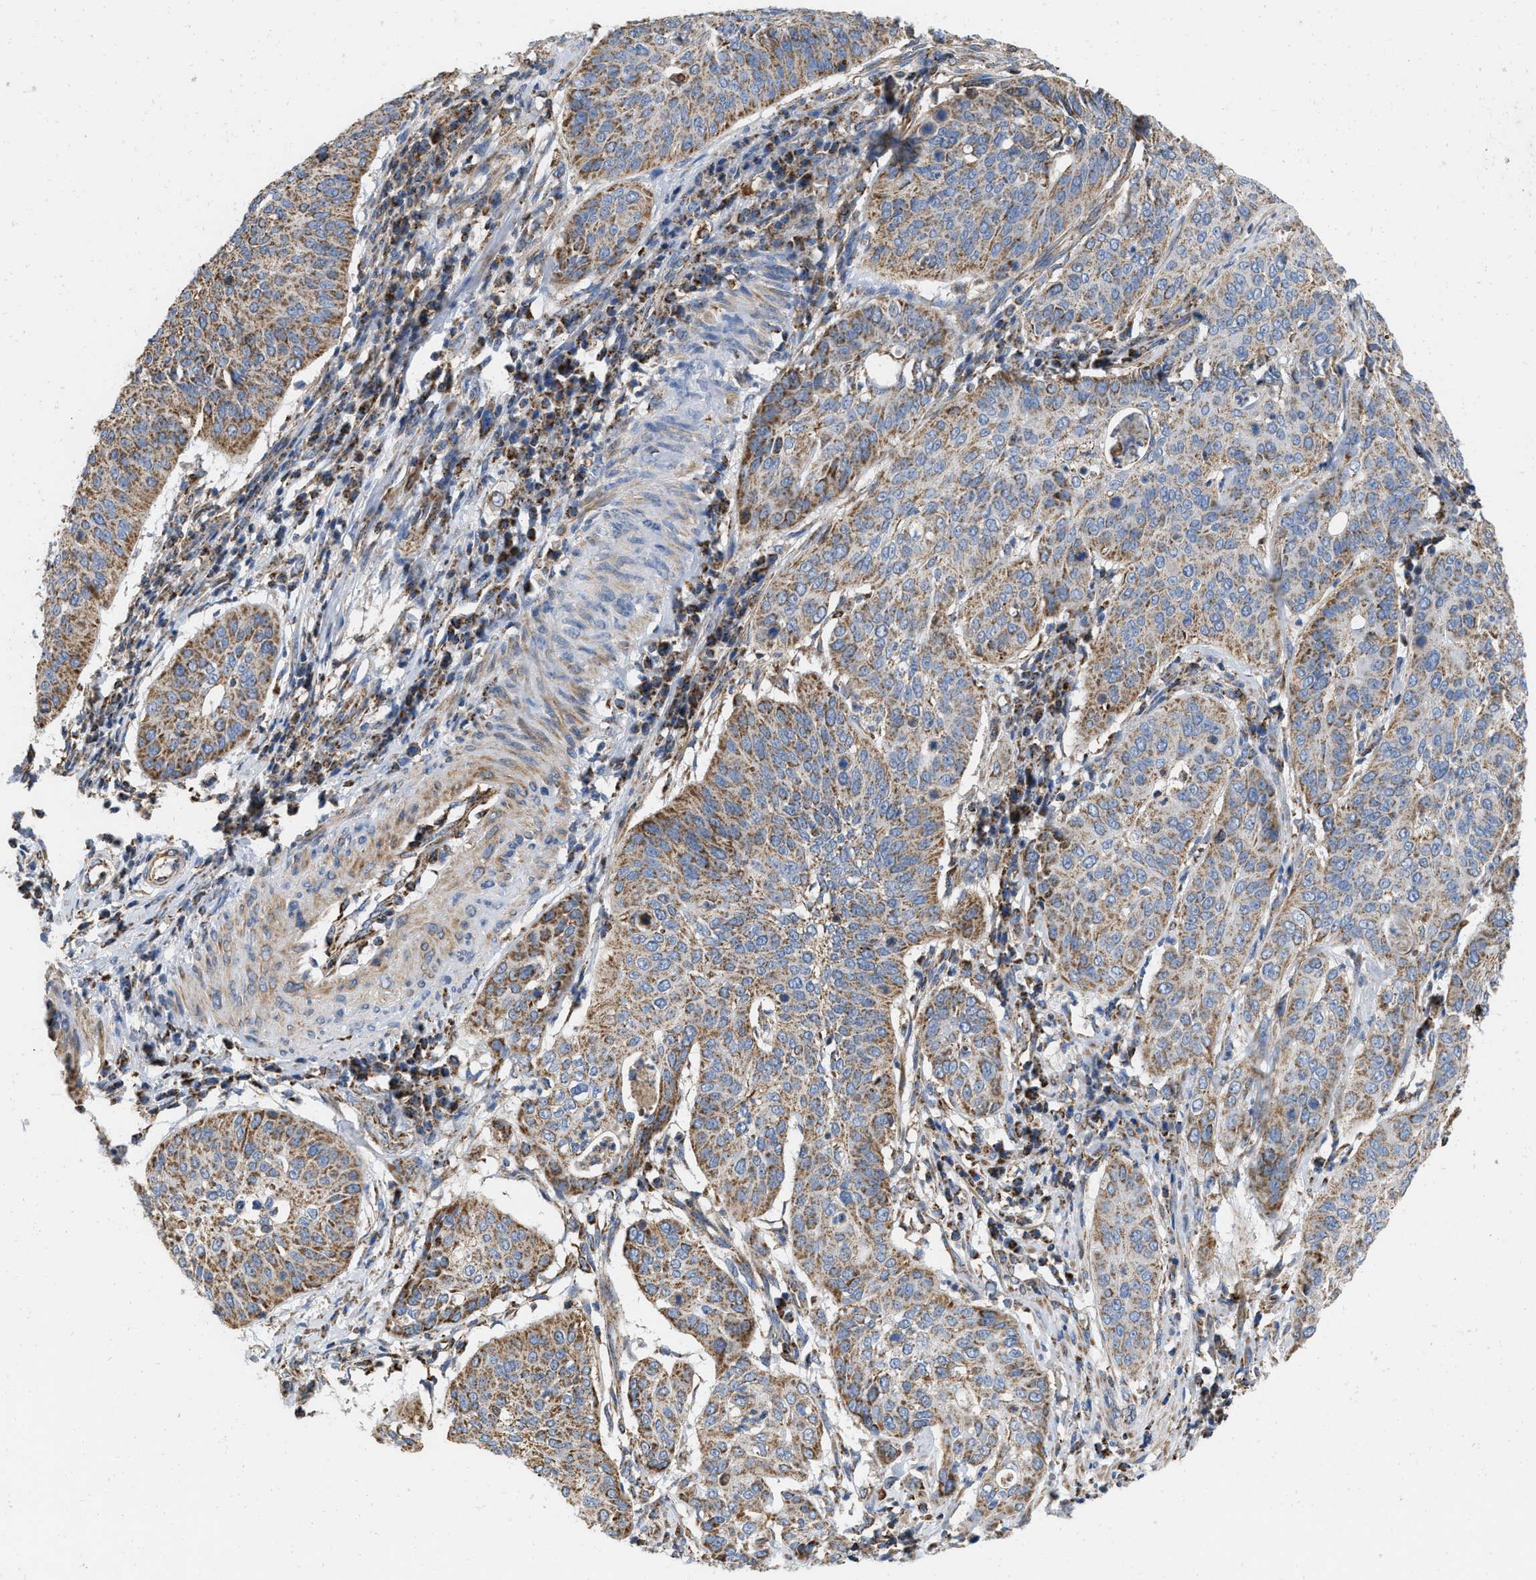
{"staining": {"intensity": "moderate", "quantity": ">75%", "location": "cytoplasmic/membranous"}, "tissue": "cervical cancer", "cell_type": "Tumor cells", "image_type": "cancer", "snomed": [{"axis": "morphology", "description": "Normal tissue, NOS"}, {"axis": "morphology", "description": "Squamous cell carcinoma, NOS"}, {"axis": "topography", "description": "Cervix"}], "caption": "Squamous cell carcinoma (cervical) stained with a protein marker reveals moderate staining in tumor cells.", "gene": "GRB10", "patient": {"sex": "female", "age": 39}}